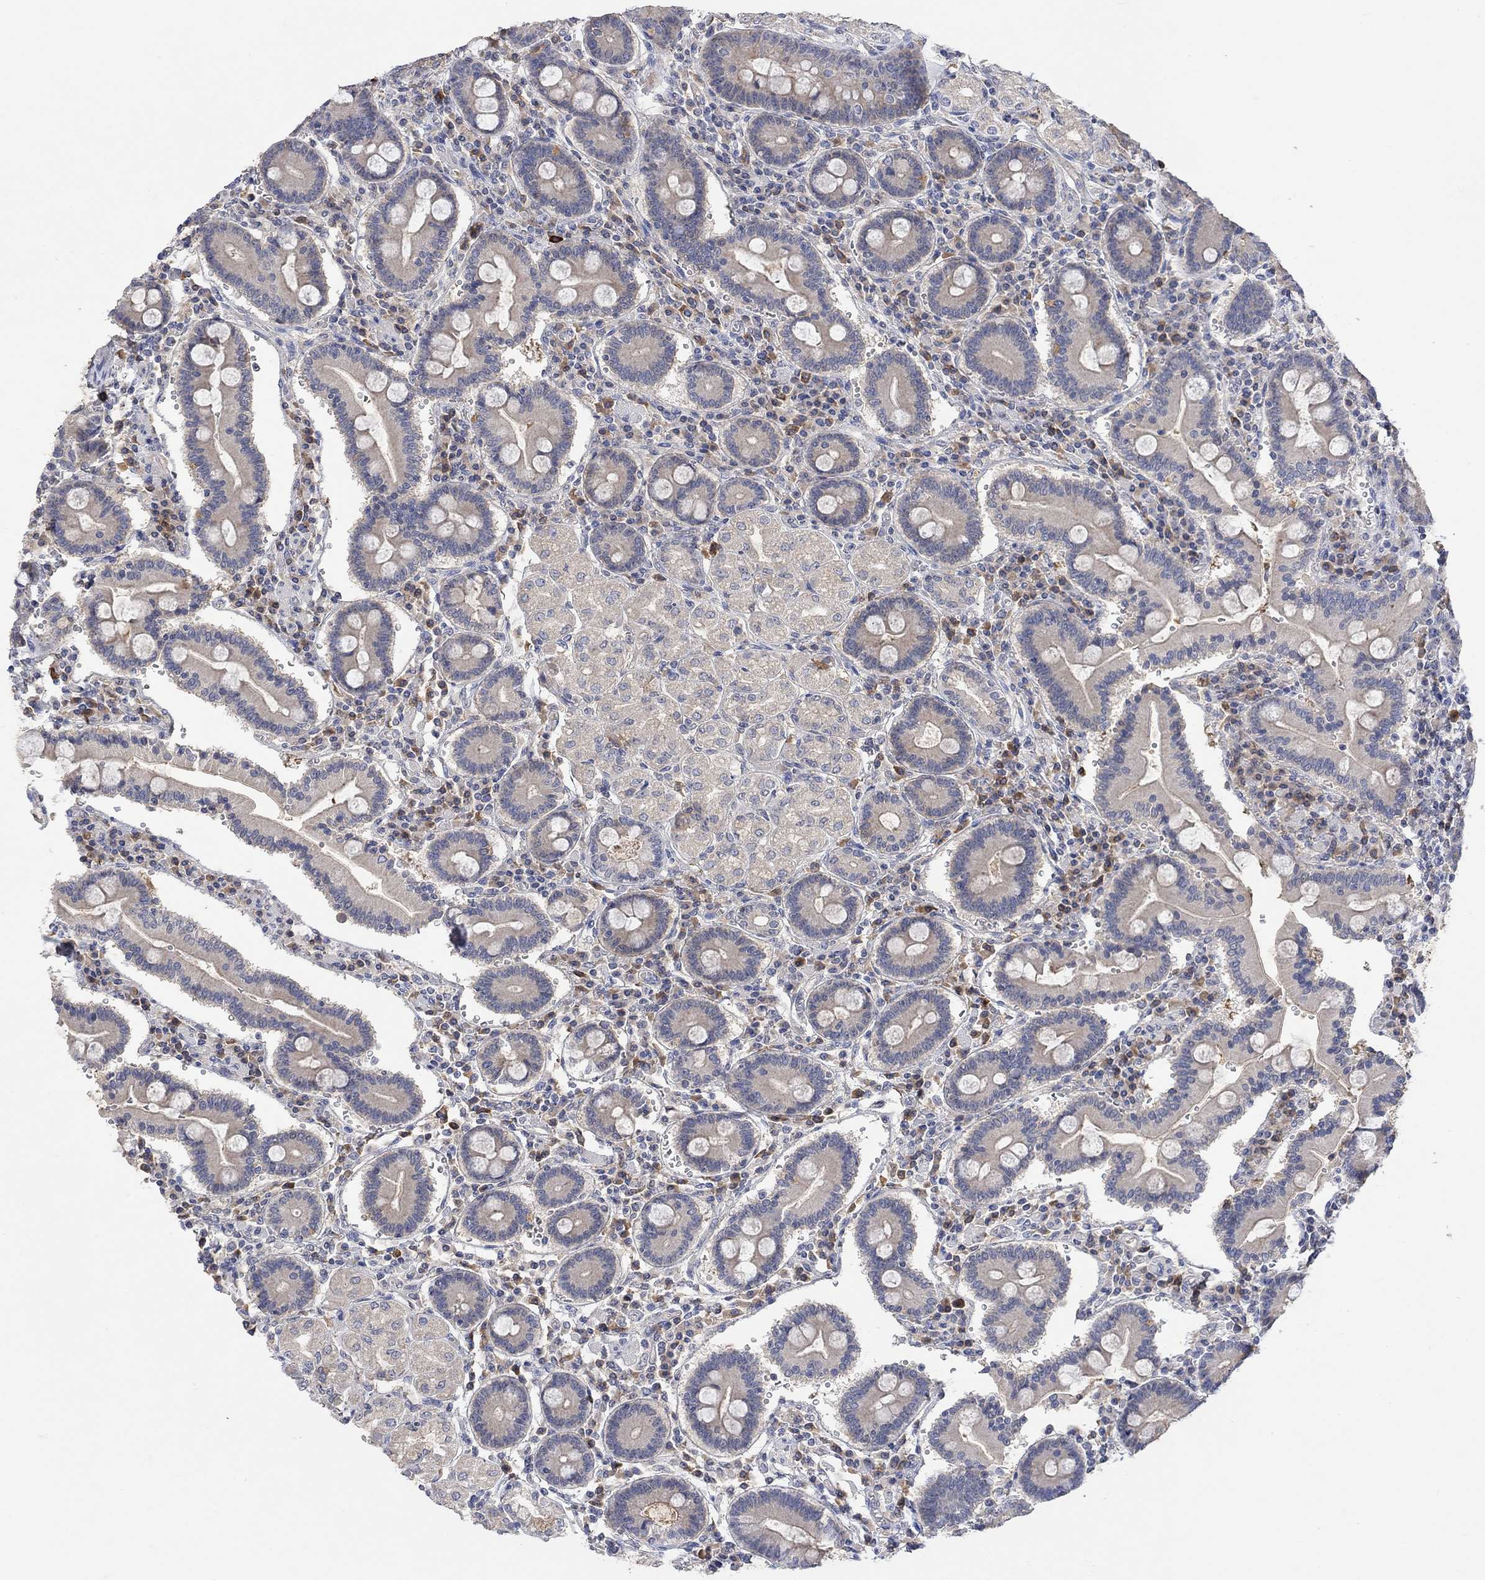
{"staining": {"intensity": "negative", "quantity": "none", "location": "none"}, "tissue": "duodenum", "cell_type": "Glandular cells", "image_type": "normal", "snomed": [{"axis": "morphology", "description": "Normal tissue, NOS"}, {"axis": "topography", "description": "Duodenum"}], "caption": "DAB (3,3'-diaminobenzidine) immunohistochemical staining of unremarkable human duodenum demonstrates no significant positivity in glandular cells. (DAB (3,3'-diaminobenzidine) immunohistochemistry, high magnification).", "gene": "MSTN", "patient": {"sex": "female", "age": 62}}